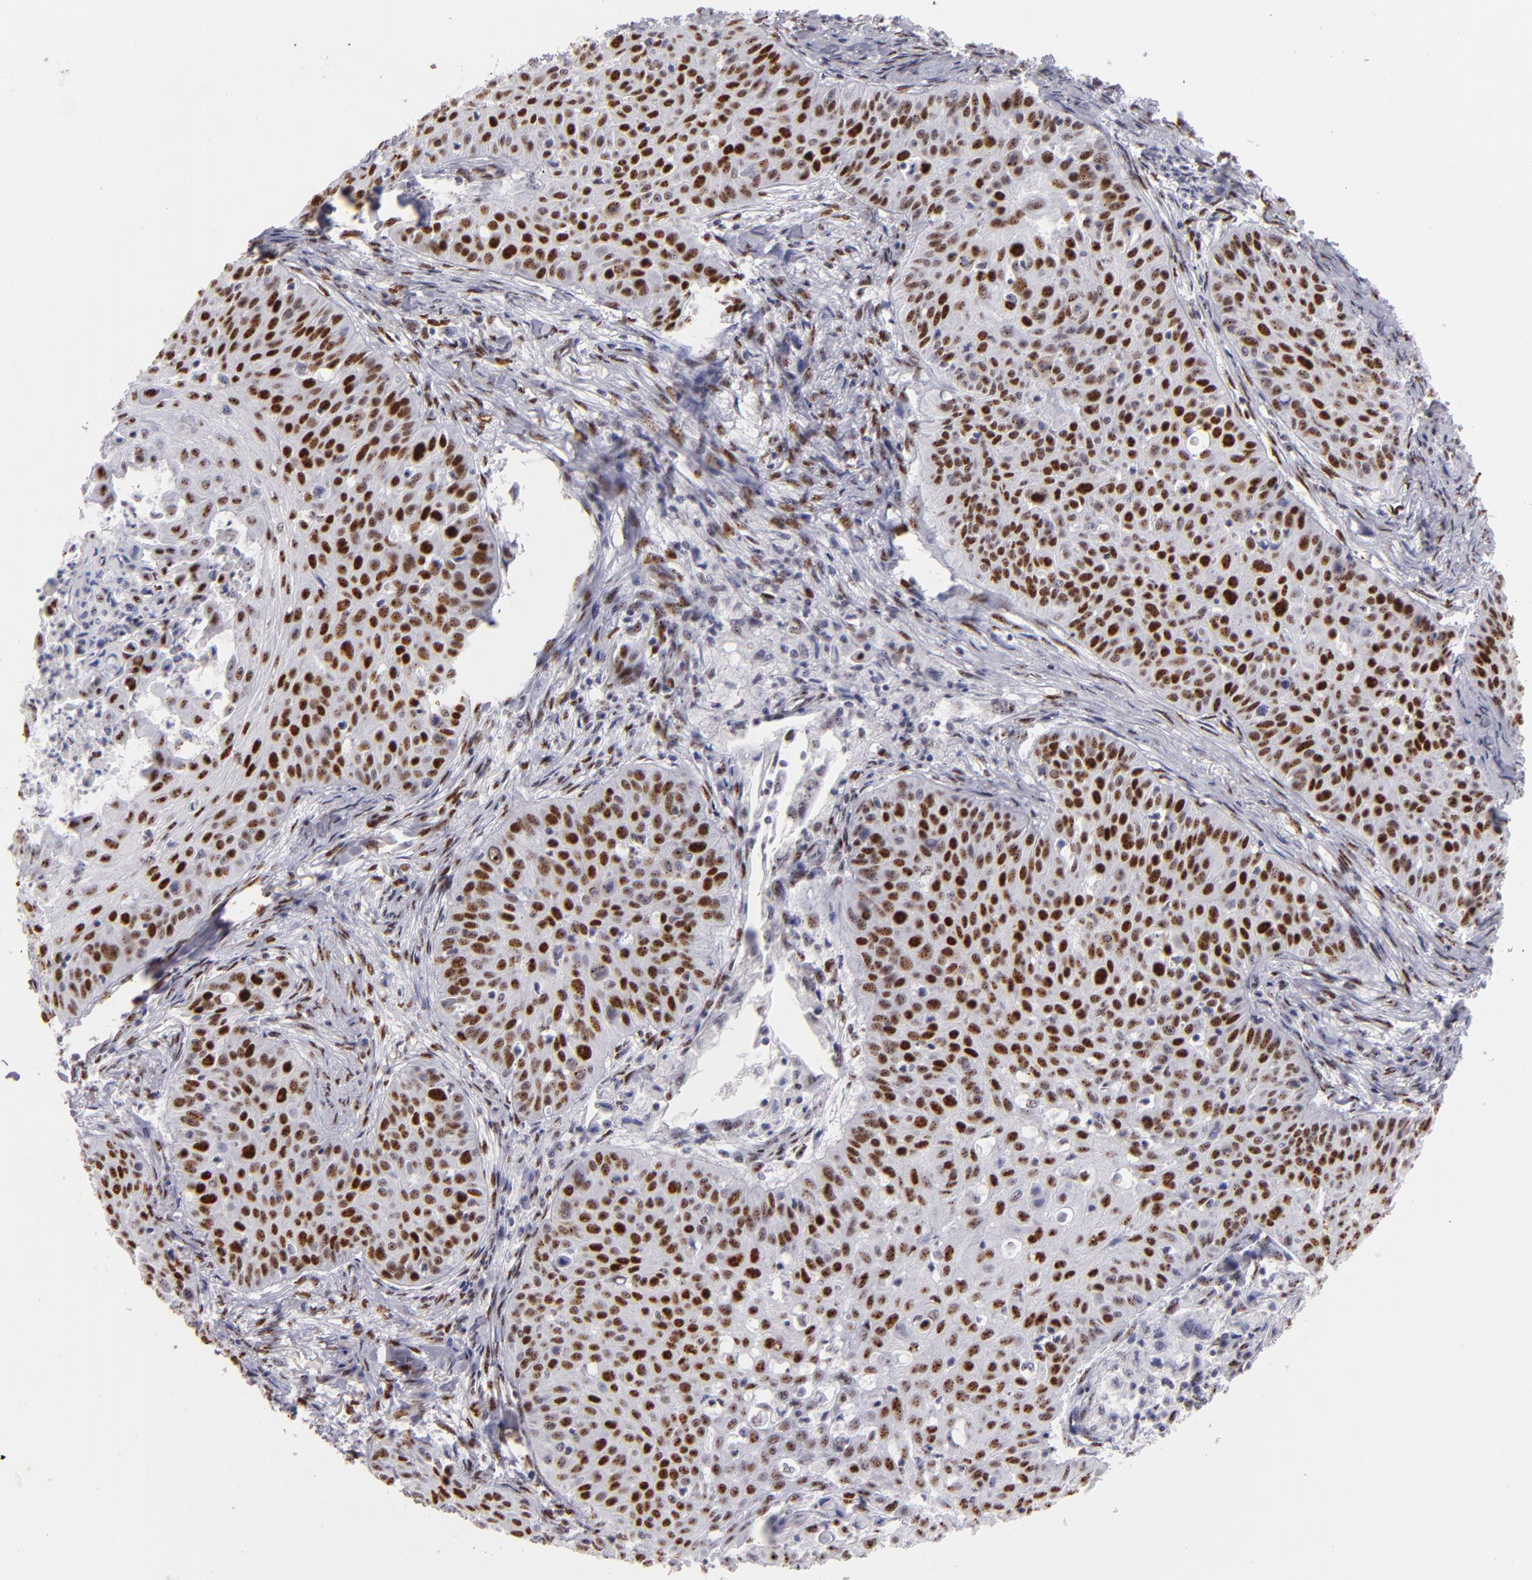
{"staining": {"intensity": "strong", "quantity": ">75%", "location": "nuclear"}, "tissue": "skin cancer", "cell_type": "Tumor cells", "image_type": "cancer", "snomed": [{"axis": "morphology", "description": "Squamous cell carcinoma, NOS"}, {"axis": "topography", "description": "Skin"}], "caption": "This is a photomicrograph of immunohistochemistry staining of skin cancer, which shows strong expression in the nuclear of tumor cells.", "gene": "TOP3A", "patient": {"sex": "male", "age": 82}}